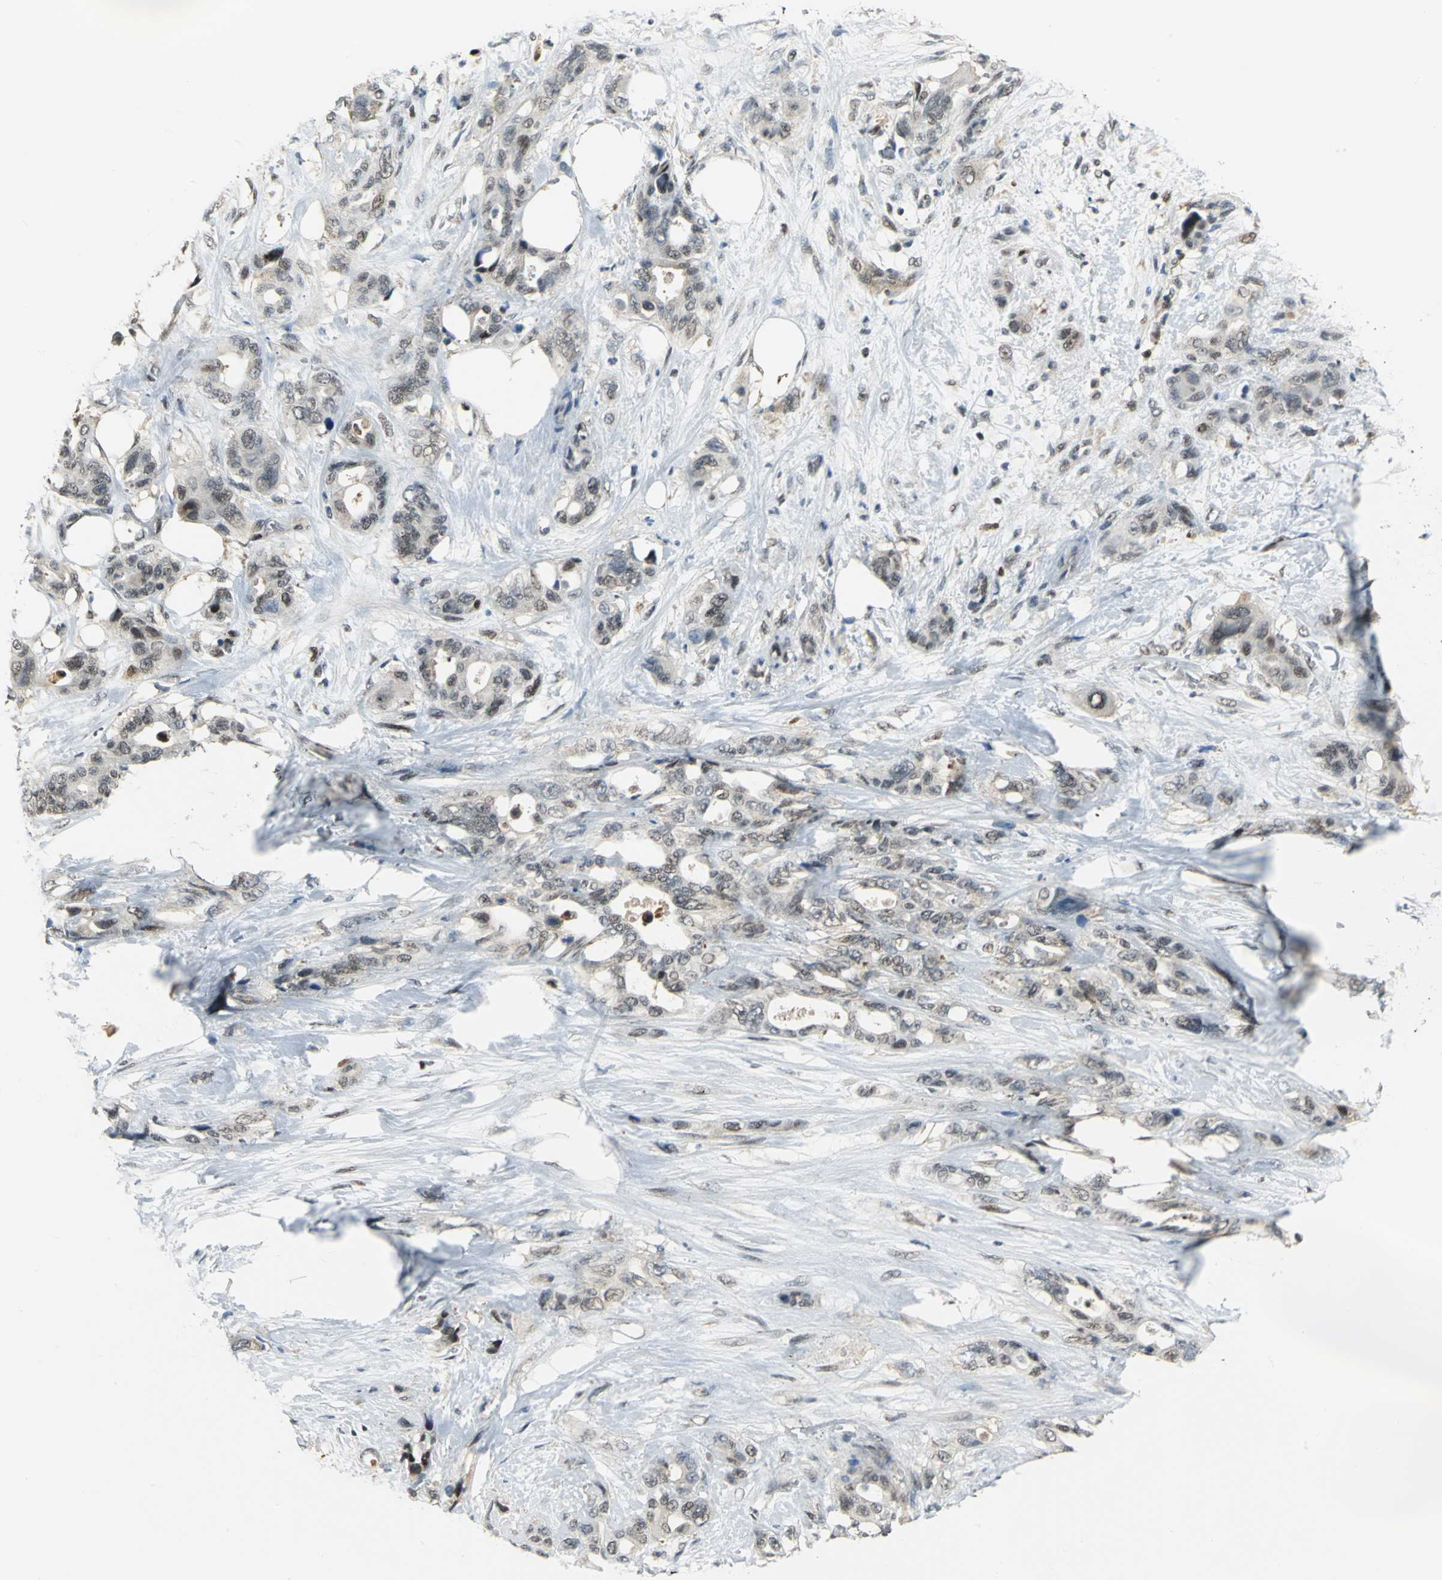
{"staining": {"intensity": "weak", "quantity": "25%-75%", "location": "nuclear"}, "tissue": "pancreatic cancer", "cell_type": "Tumor cells", "image_type": "cancer", "snomed": [{"axis": "morphology", "description": "Adenocarcinoma, NOS"}, {"axis": "topography", "description": "Pancreas"}], "caption": "The histopathology image shows staining of pancreatic adenocarcinoma, revealing weak nuclear protein expression (brown color) within tumor cells.", "gene": "PSMA4", "patient": {"sex": "male", "age": 46}}